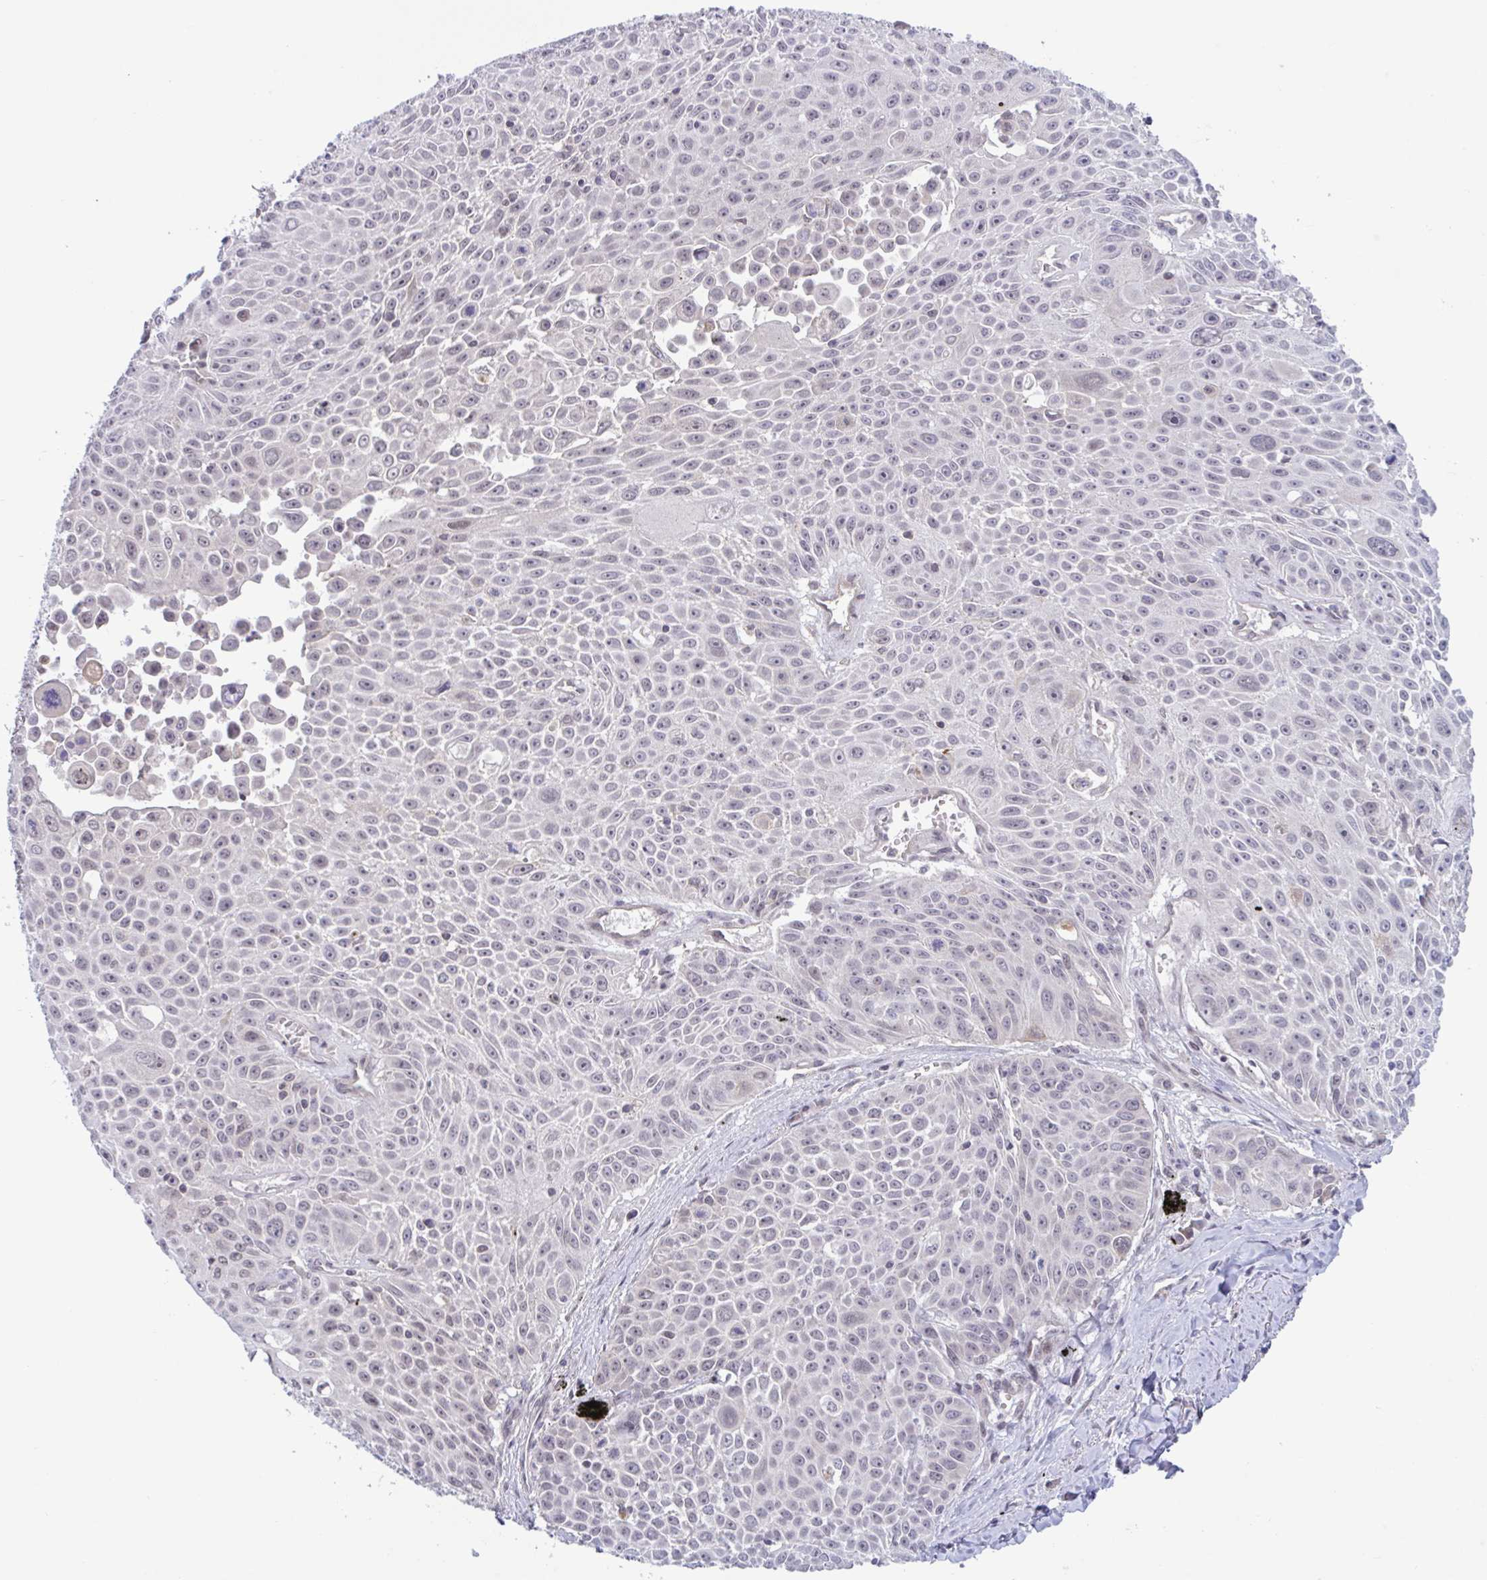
{"staining": {"intensity": "negative", "quantity": "none", "location": "none"}, "tissue": "lung cancer", "cell_type": "Tumor cells", "image_type": "cancer", "snomed": [{"axis": "morphology", "description": "Squamous cell carcinoma, NOS"}, {"axis": "morphology", "description": "Squamous cell carcinoma, metastatic, NOS"}, {"axis": "topography", "description": "Lymph node"}, {"axis": "topography", "description": "Lung"}], "caption": "Metastatic squamous cell carcinoma (lung) was stained to show a protein in brown. There is no significant positivity in tumor cells.", "gene": "TTC7B", "patient": {"sex": "female", "age": 62}}